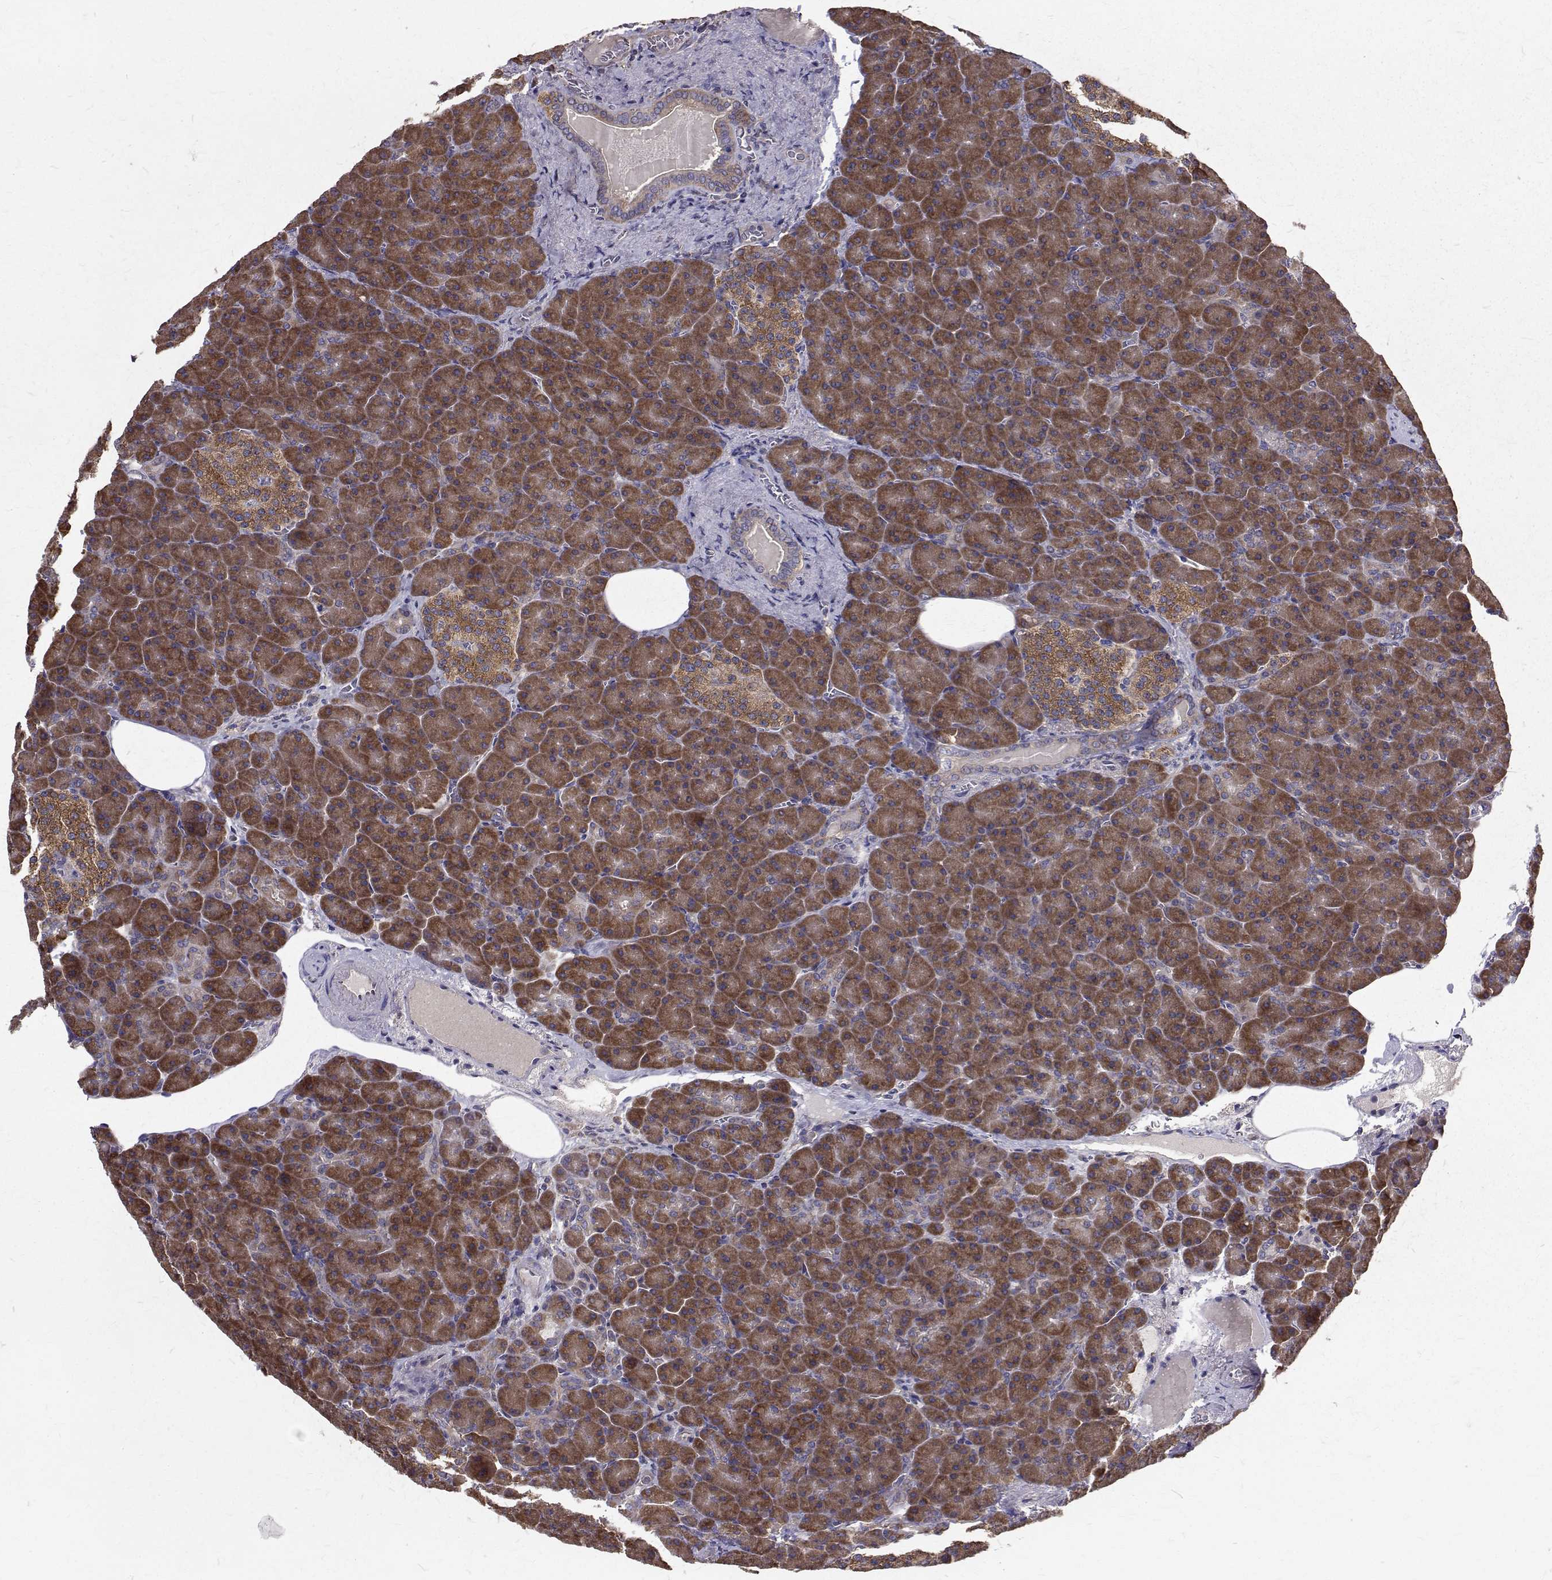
{"staining": {"intensity": "strong", "quantity": ">75%", "location": "cytoplasmic/membranous"}, "tissue": "pancreas", "cell_type": "Exocrine glandular cells", "image_type": "normal", "snomed": [{"axis": "morphology", "description": "Normal tissue, NOS"}, {"axis": "topography", "description": "Pancreas"}], "caption": "Immunohistochemistry photomicrograph of benign pancreas: pancreas stained using immunohistochemistry reveals high levels of strong protein expression localized specifically in the cytoplasmic/membranous of exocrine glandular cells, appearing as a cytoplasmic/membranous brown color.", "gene": "FARSB", "patient": {"sex": "female", "age": 74}}